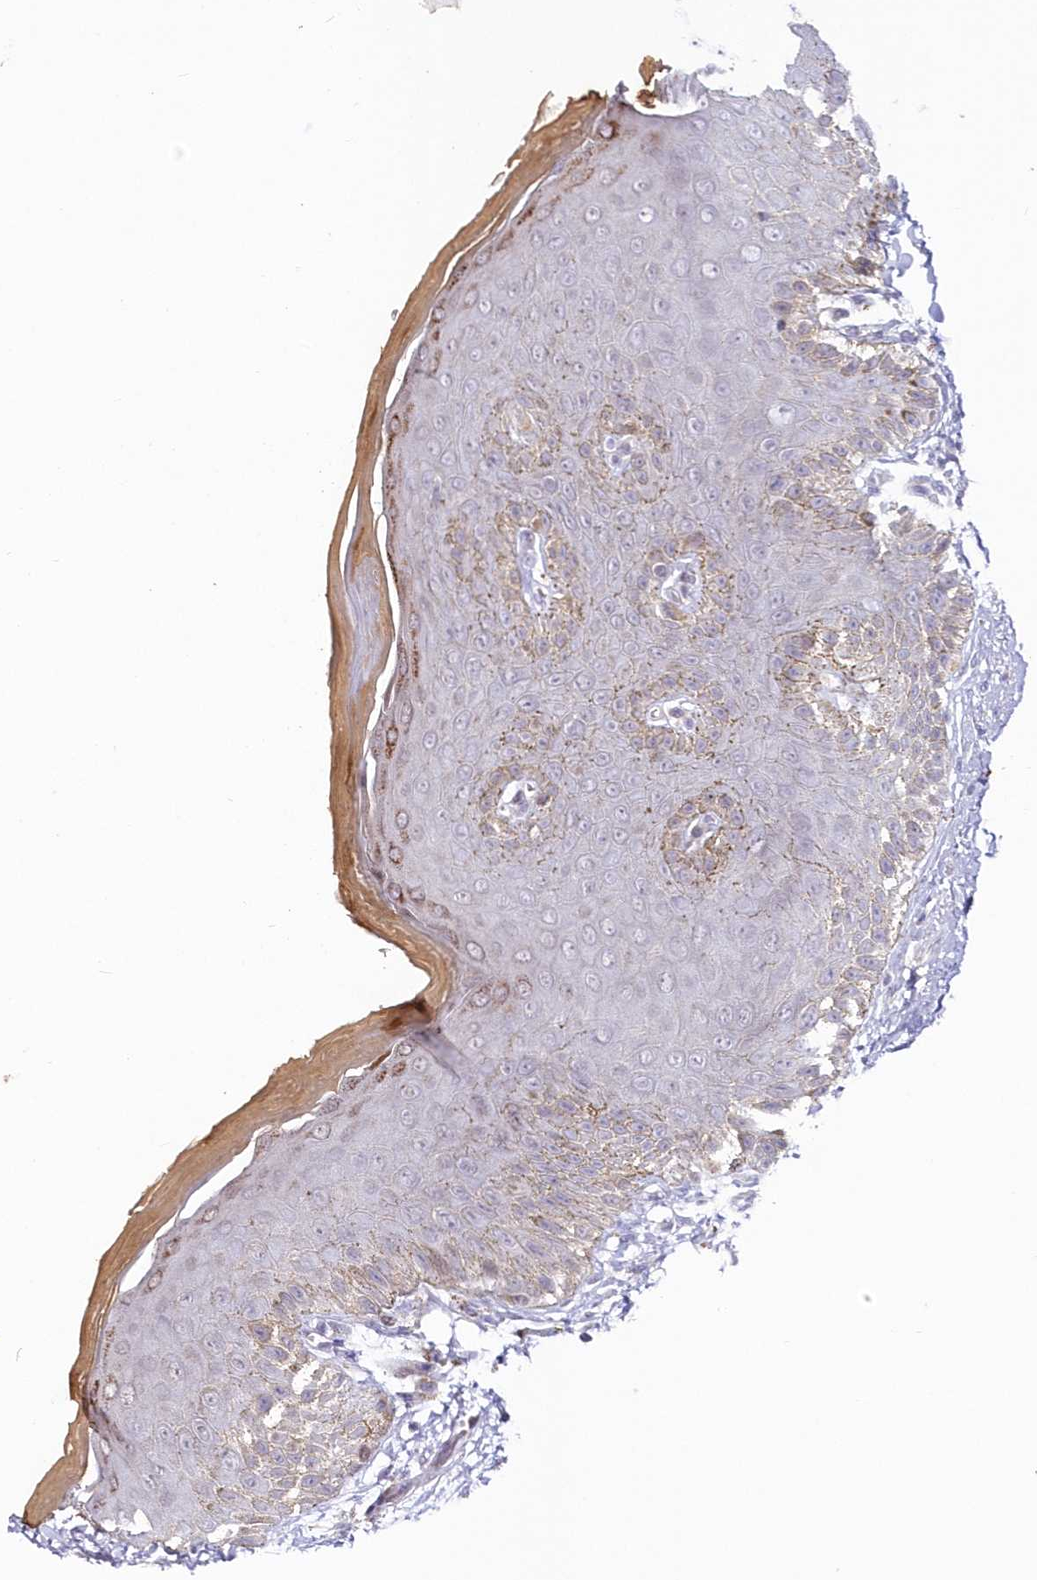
{"staining": {"intensity": "weak", "quantity": "<25%", "location": "cytoplasmic/membranous"}, "tissue": "skin", "cell_type": "Epidermal cells", "image_type": "normal", "snomed": [{"axis": "morphology", "description": "Normal tissue, NOS"}, {"axis": "topography", "description": "Anal"}], "caption": "The immunohistochemistry image has no significant expression in epidermal cells of skin.", "gene": "SNED1", "patient": {"sex": "male", "age": 44}}